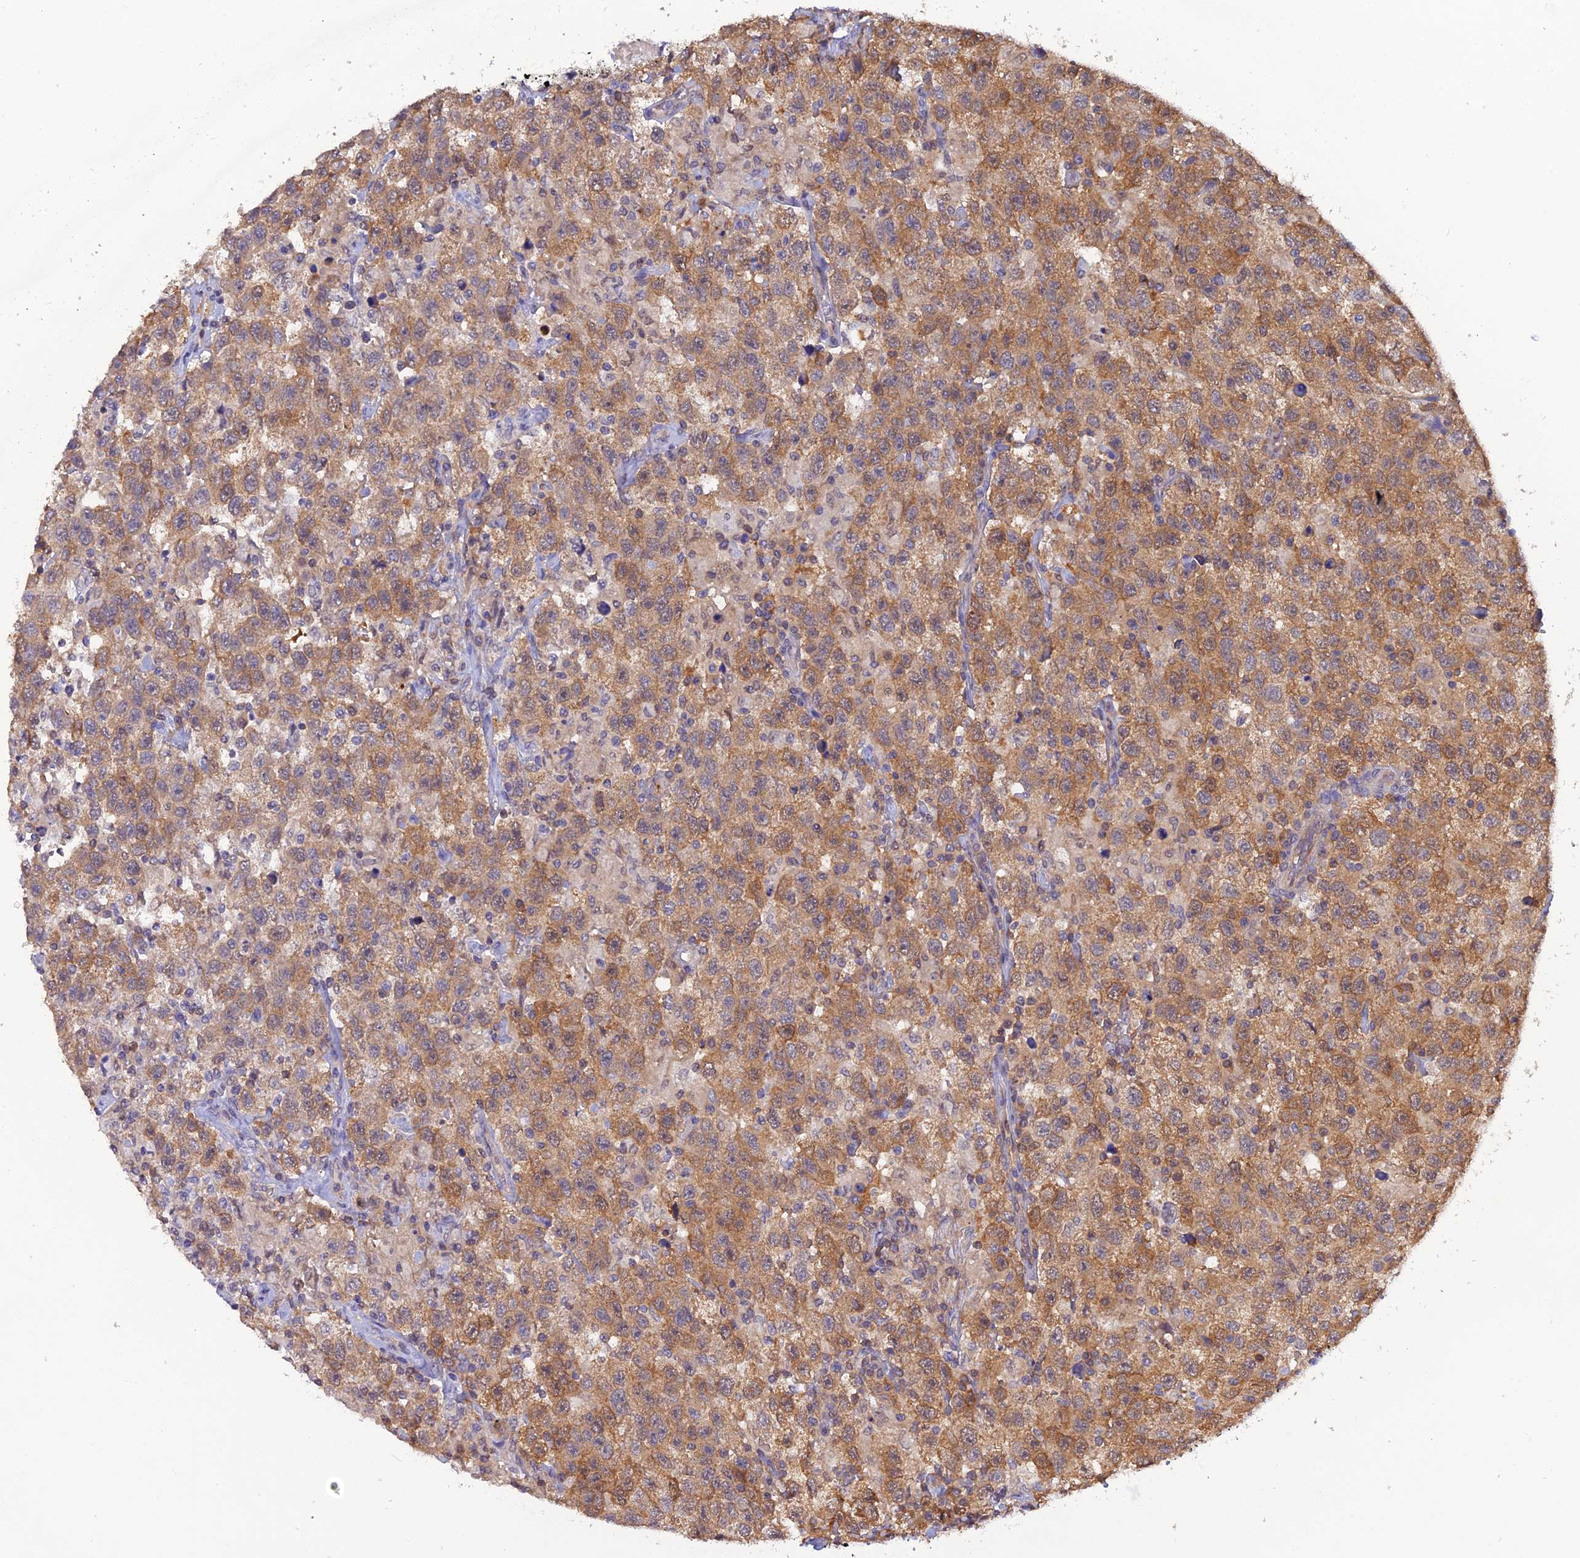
{"staining": {"intensity": "moderate", "quantity": ">75%", "location": "cytoplasmic/membranous"}, "tissue": "testis cancer", "cell_type": "Tumor cells", "image_type": "cancer", "snomed": [{"axis": "morphology", "description": "Seminoma, NOS"}, {"axis": "topography", "description": "Testis"}], "caption": "Human seminoma (testis) stained with a brown dye exhibits moderate cytoplasmic/membranous positive positivity in approximately >75% of tumor cells.", "gene": "HINT1", "patient": {"sex": "male", "age": 41}}